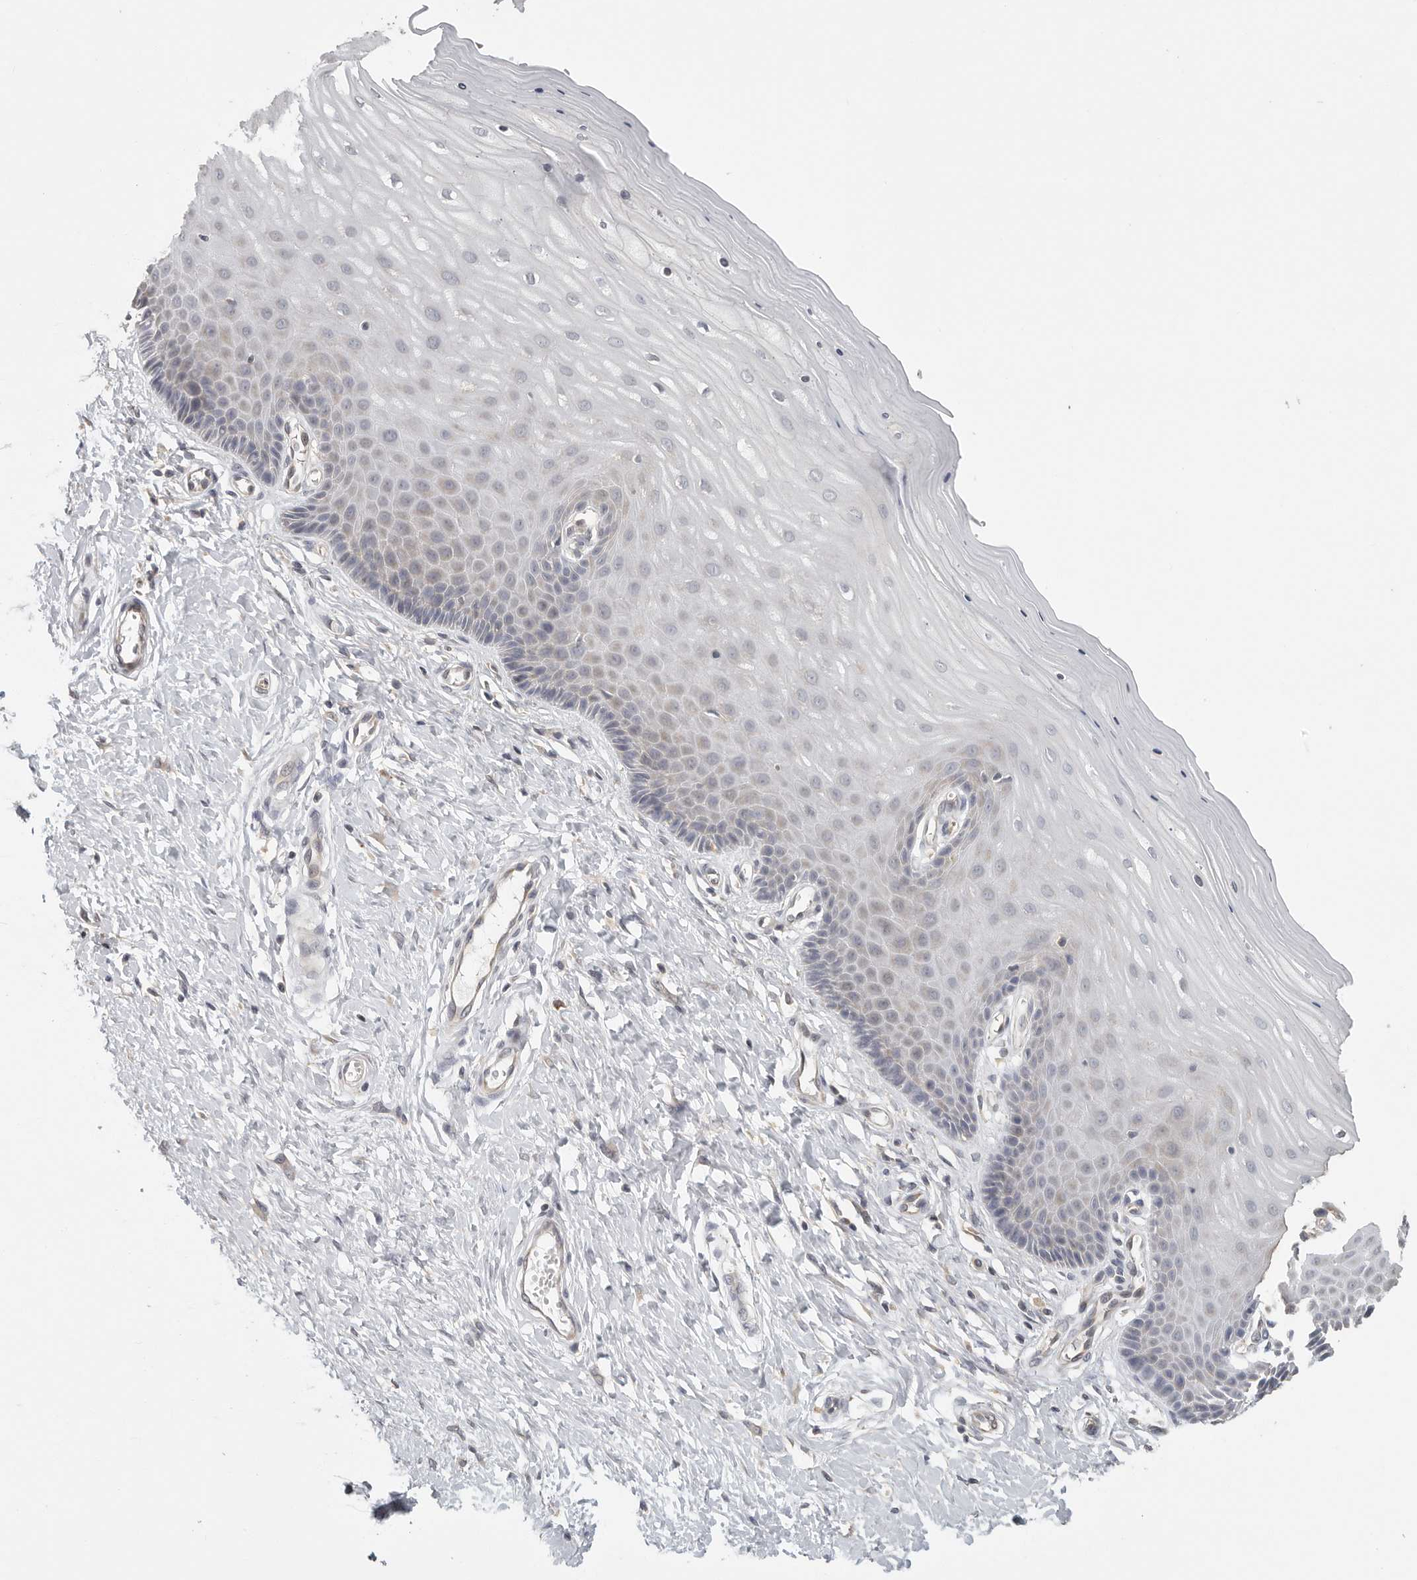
{"staining": {"intensity": "negative", "quantity": "none", "location": "none"}, "tissue": "cervix", "cell_type": "Glandular cells", "image_type": "normal", "snomed": [{"axis": "morphology", "description": "Normal tissue, NOS"}, {"axis": "topography", "description": "Cervix"}], "caption": "Protein analysis of unremarkable cervix reveals no significant expression in glandular cells.", "gene": "CCT8", "patient": {"sex": "female", "age": 55}}